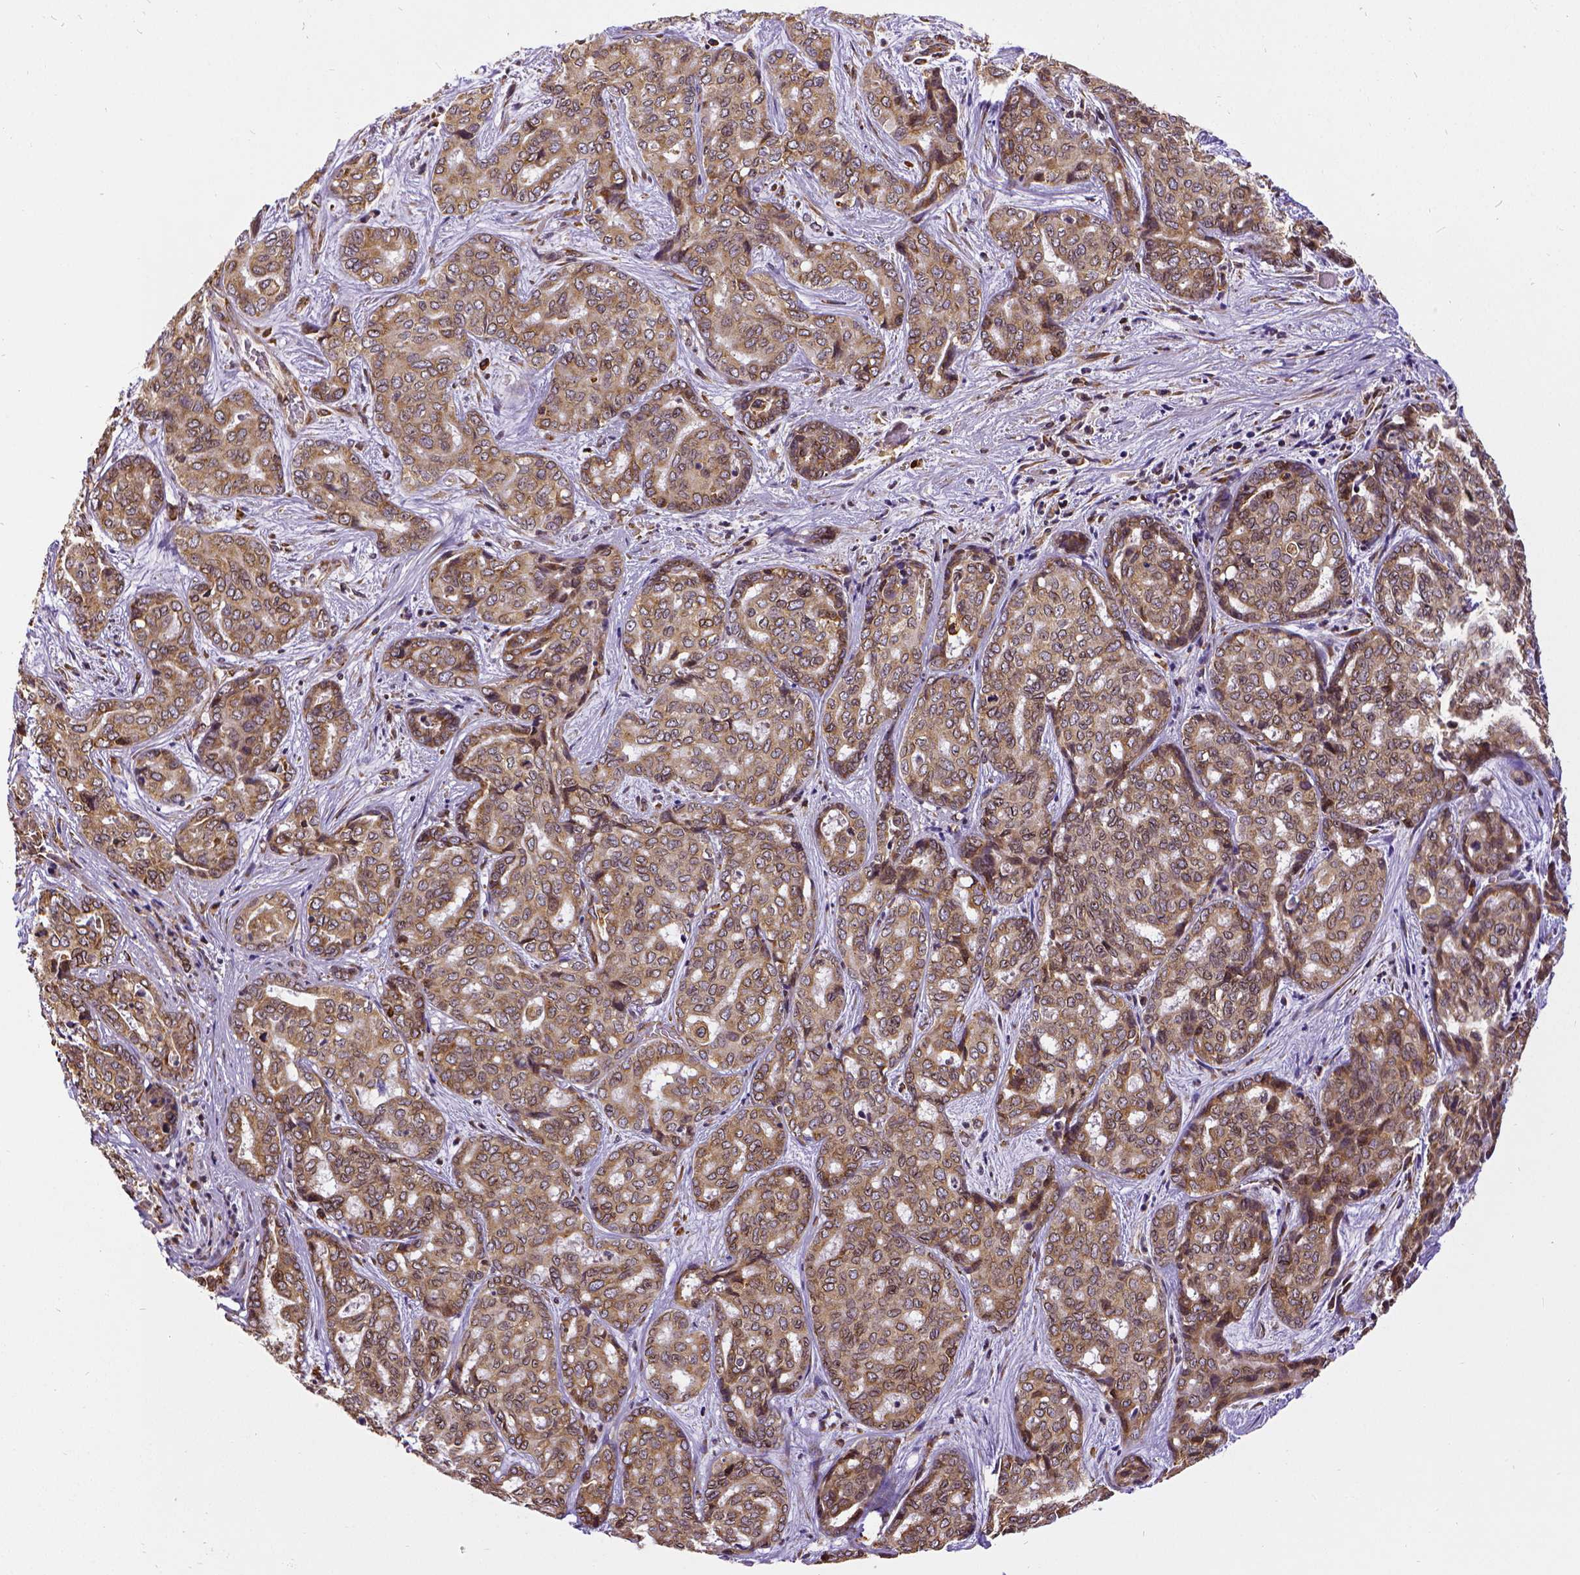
{"staining": {"intensity": "moderate", "quantity": ">75%", "location": "cytoplasmic/membranous"}, "tissue": "liver cancer", "cell_type": "Tumor cells", "image_type": "cancer", "snomed": [{"axis": "morphology", "description": "Cholangiocarcinoma"}, {"axis": "topography", "description": "Liver"}], "caption": "Cholangiocarcinoma (liver) was stained to show a protein in brown. There is medium levels of moderate cytoplasmic/membranous positivity in approximately >75% of tumor cells. (IHC, brightfield microscopy, high magnification).", "gene": "MTDH", "patient": {"sex": "female", "age": 64}}